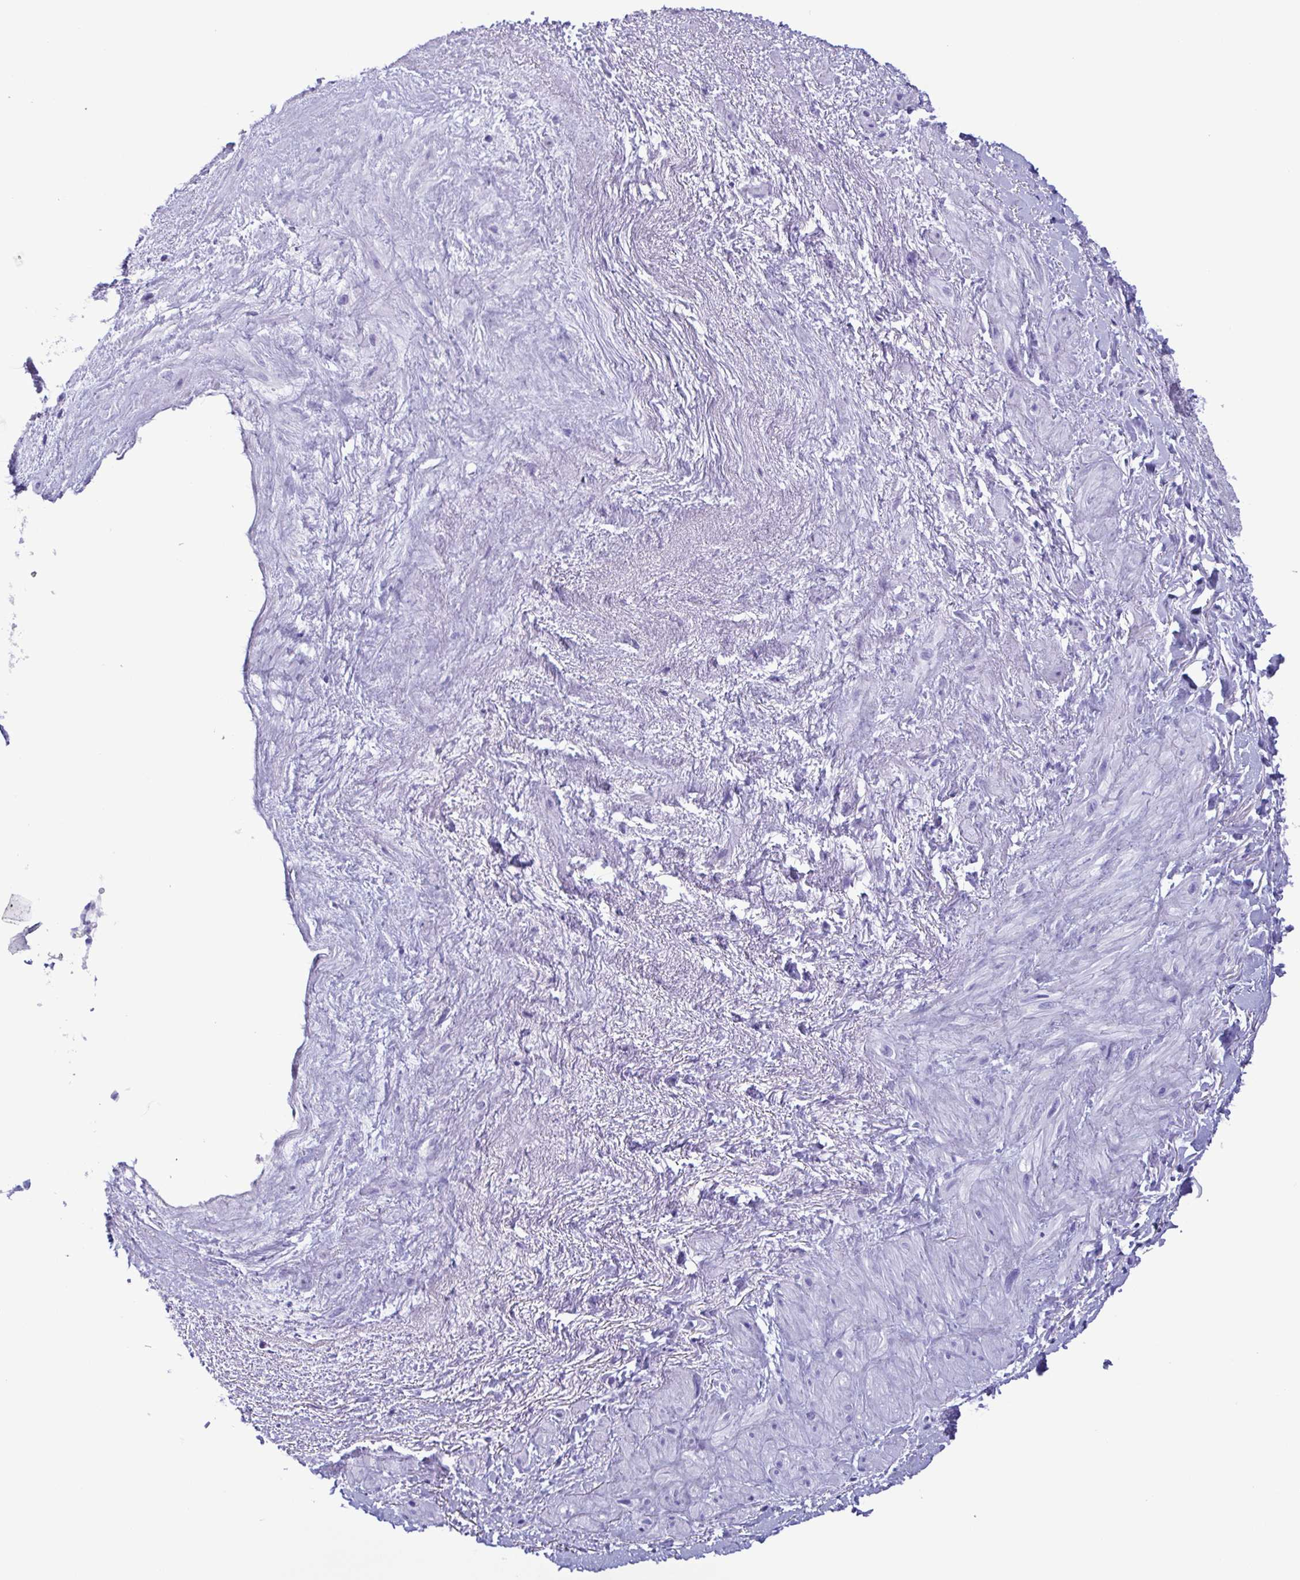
{"staining": {"intensity": "negative", "quantity": "none", "location": "none"}, "tissue": "heart muscle", "cell_type": "Cardiomyocytes", "image_type": "normal", "snomed": [{"axis": "morphology", "description": "Normal tissue, NOS"}, {"axis": "topography", "description": "Heart"}], "caption": "Cardiomyocytes are negative for brown protein staining in normal heart muscle. The staining was performed using DAB (3,3'-diaminobenzidine) to visualize the protein expression in brown, while the nuclei were stained in blue with hematoxylin (Magnification: 20x).", "gene": "LTF", "patient": {"sex": "male", "age": 62}}